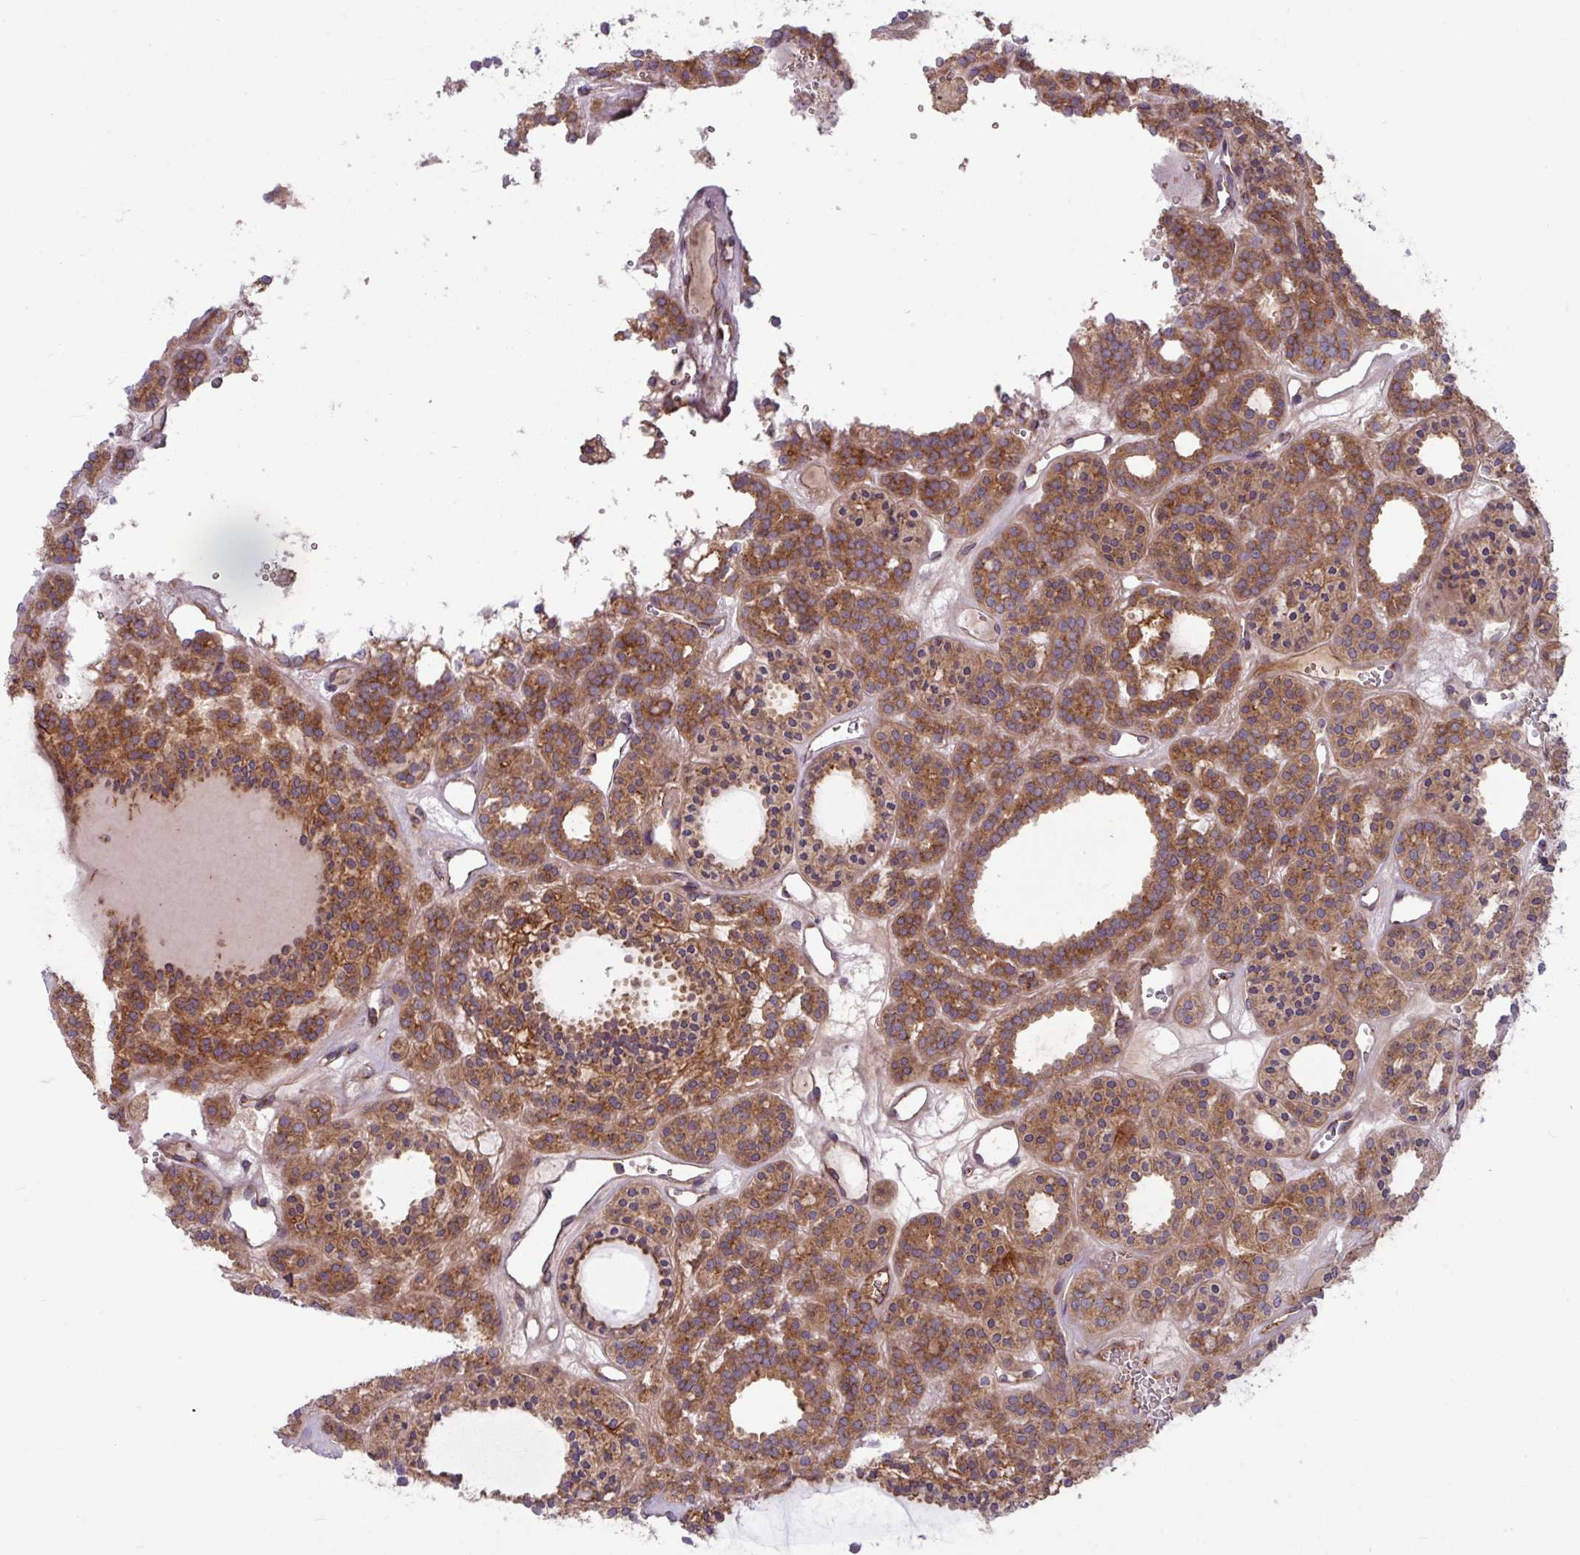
{"staining": {"intensity": "strong", "quantity": ">75%", "location": "cytoplasmic/membranous"}, "tissue": "thyroid cancer", "cell_type": "Tumor cells", "image_type": "cancer", "snomed": [{"axis": "morphology", "description": "Follicular adenoma carcinoma, NOS"}, {"axis": "topography", "description": "Thyroid gland"}], "caption": "Brown immunohistochemical staining in human follicular adenoma carcinoma (thyroid) demonstrates strong cytoplasmic/membranous expression in approximately >75% of tumor cells.", "gene": "LSM12", "patient": {"sex": "female", "age": 63}}